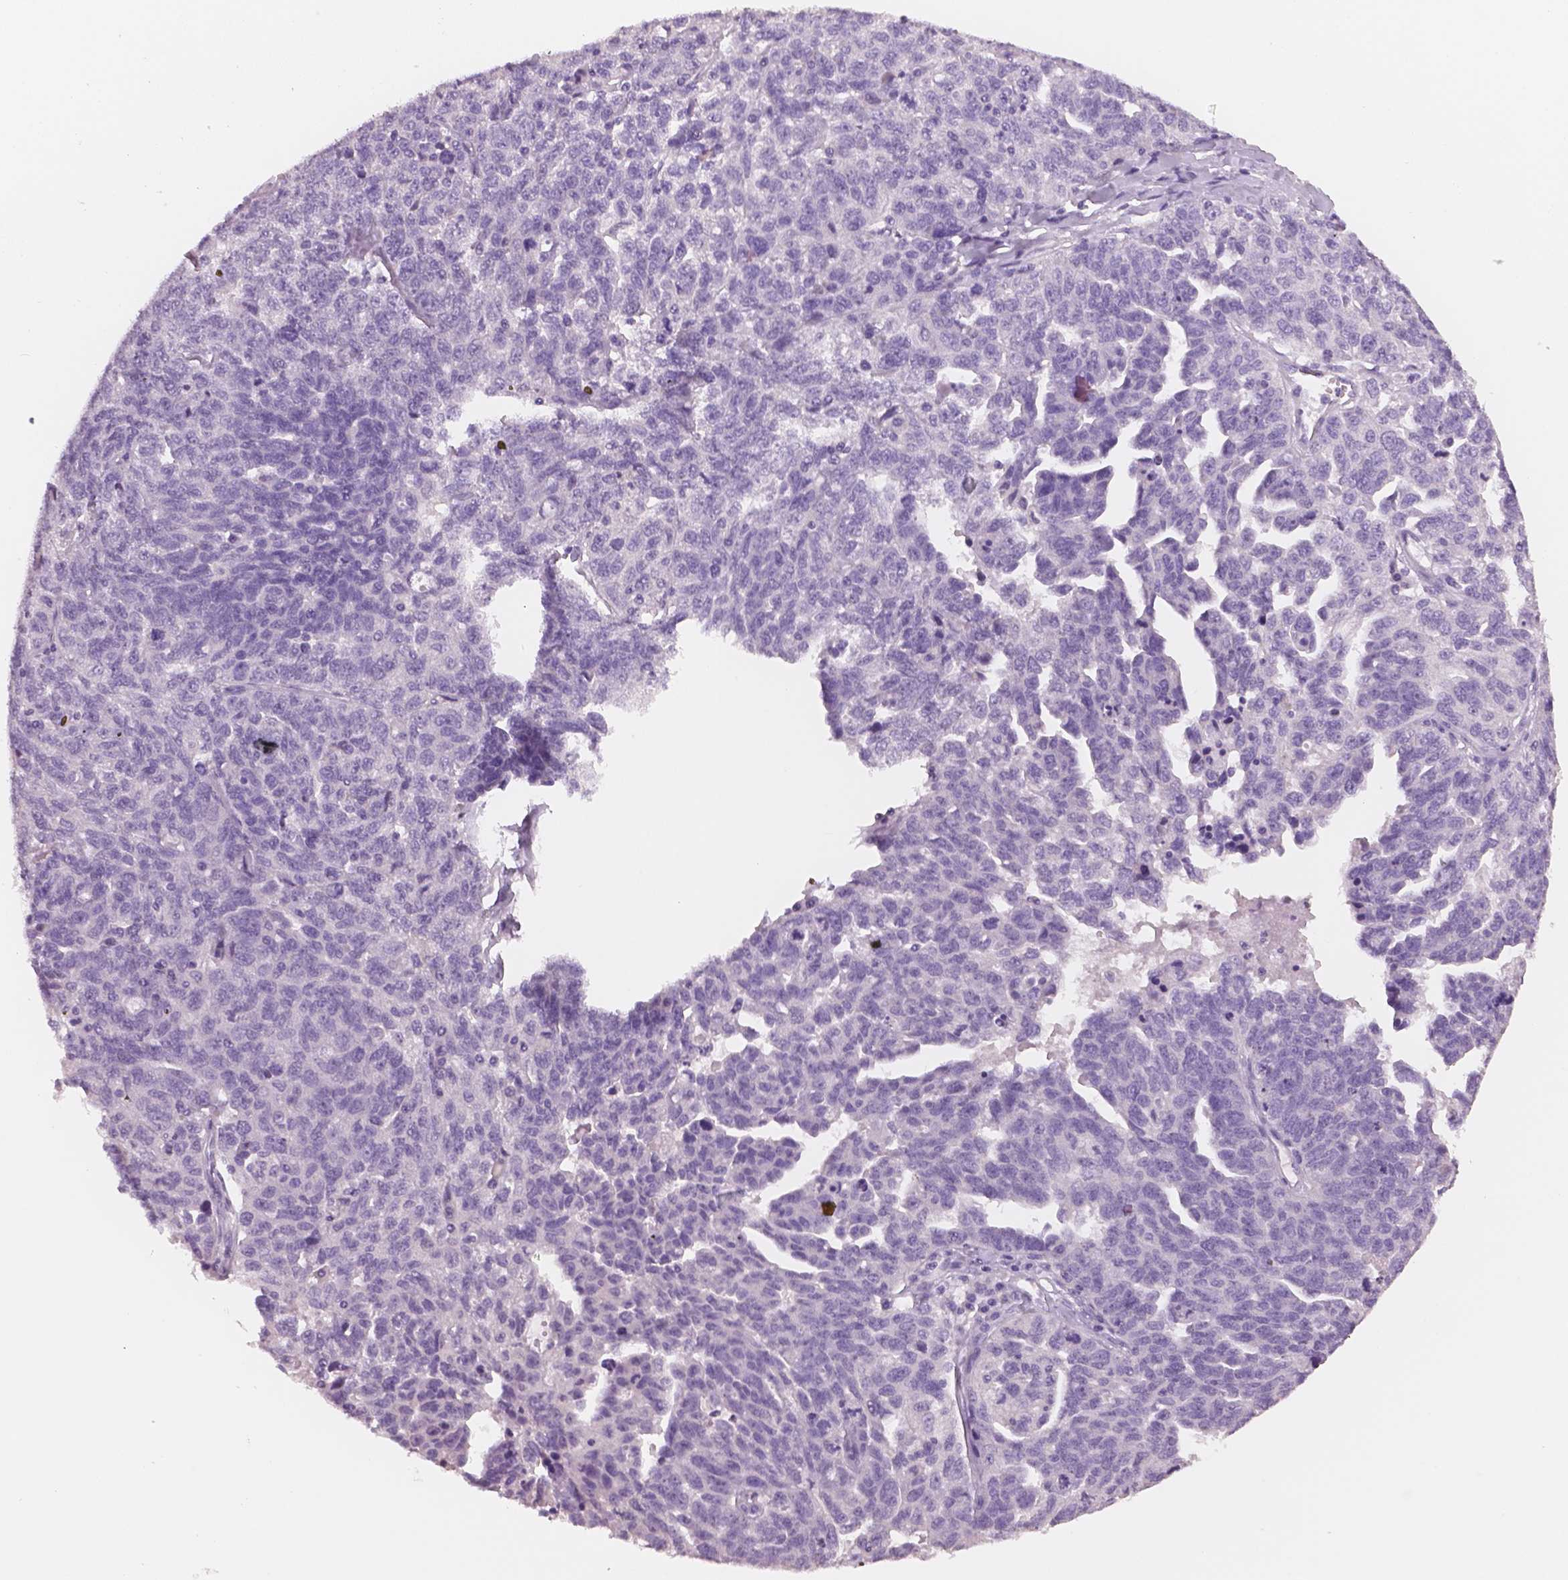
{"staining": {"intensity": "negative", "quantity": "none", "location": "none"}, "tissue": "ovarian cancer", "cell_type": "Tumor cells", "image_type": "cancer", "snomed": [{"axis": "morphology", "description": "Cystadenocarcinoma, serous, NOS"}, {"axis": "topography", "description": "Ovary"}], "caption": "DAB (3,3'-diaminobenzidine) immunohistochemical staining of human ovarian cancer exhibits no significant expression in tumor cells.", "gene": "TSPAN7", "patient": {"sex": "female", "age": 71}}